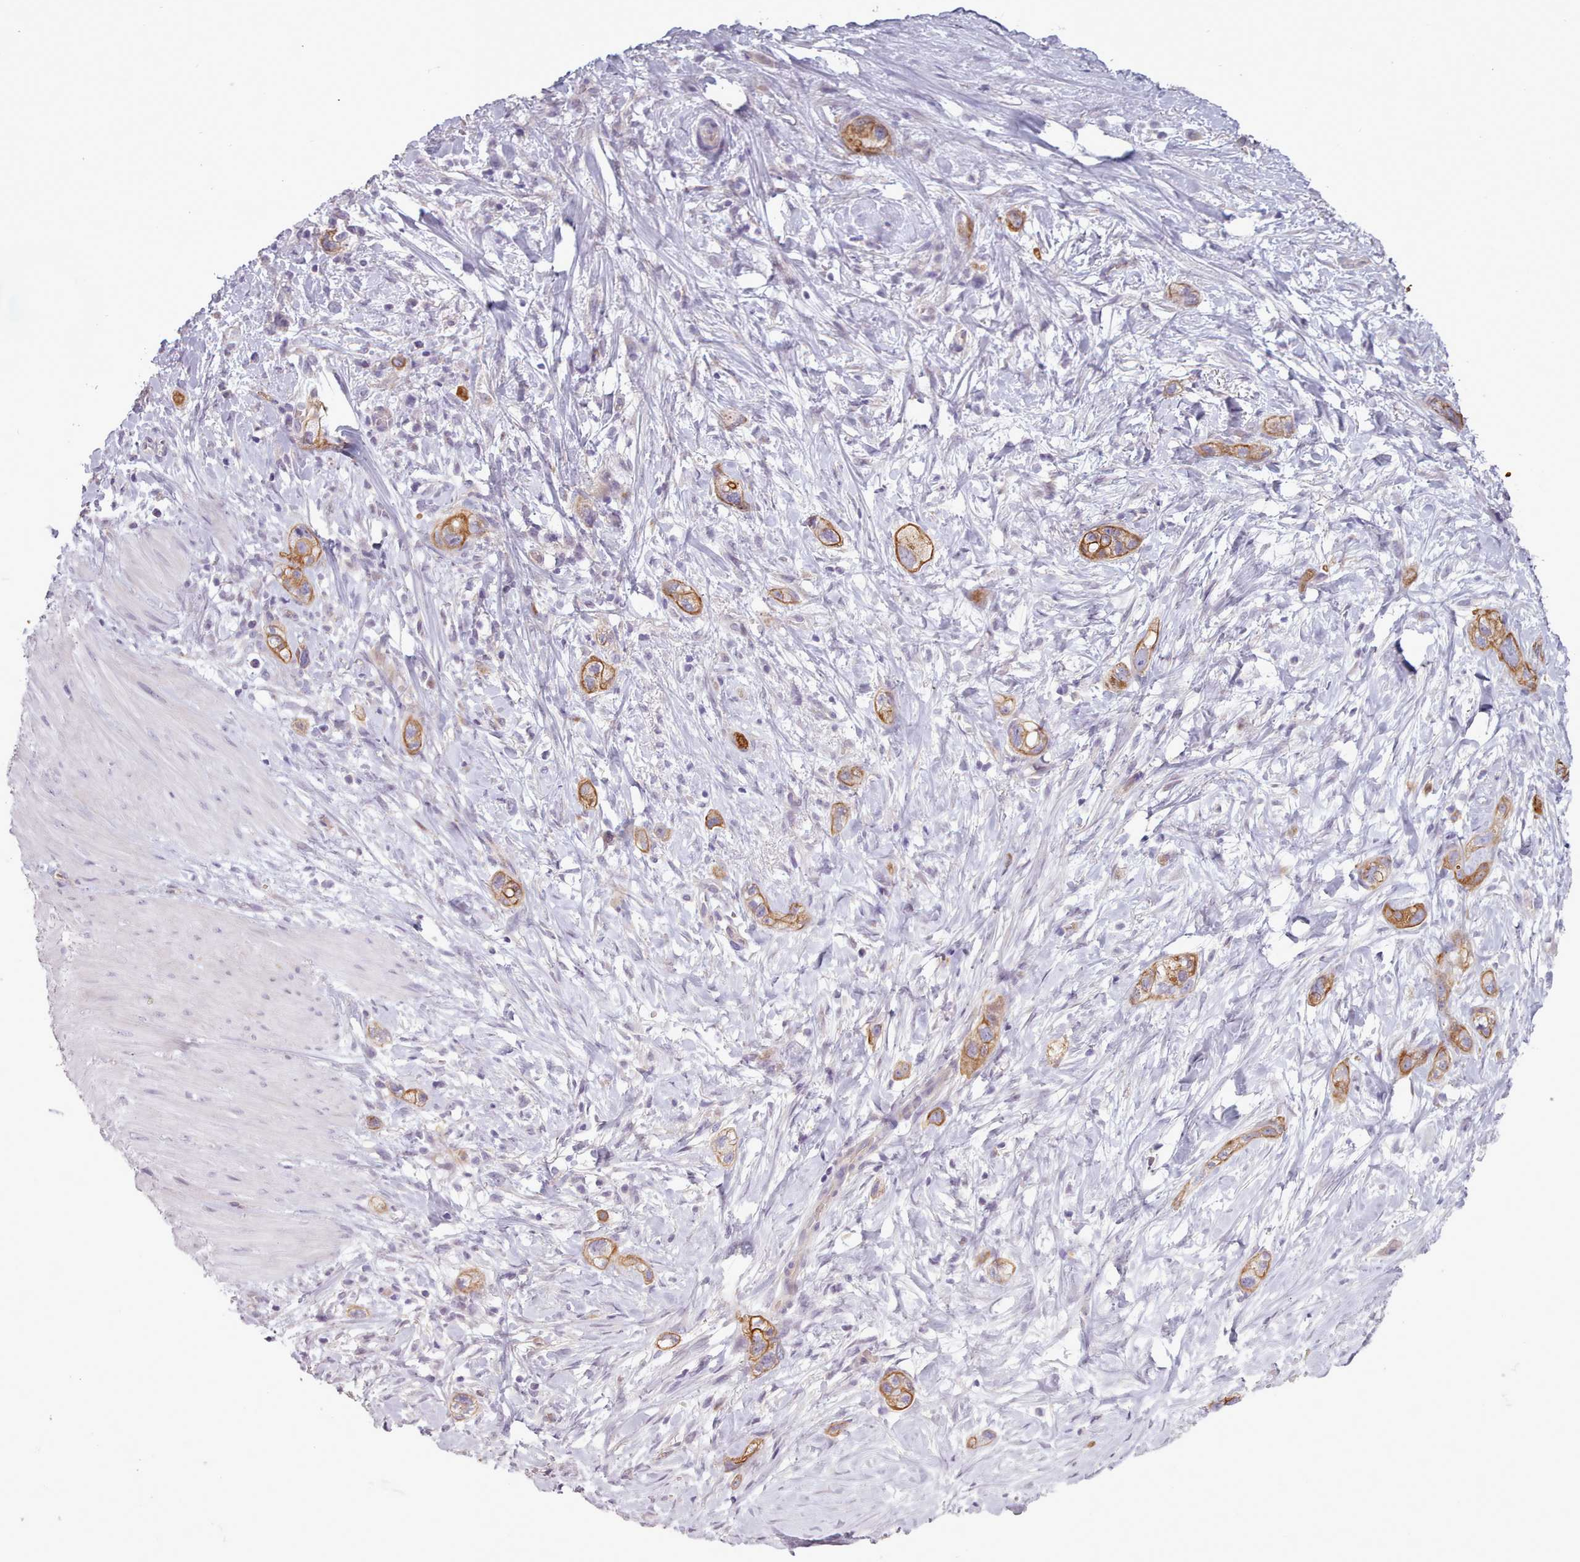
{"staining": {"intensity": "moderate", "quantity": "25%-75%", "location": "cytoplasmic/membranous"}, "tissue": "stomach cancer", "cell_type": "Tumor cells", "image_type": "cancer", "snomed": [{"axis": "morphology", "description": "Adenocarcinoma, NOS"}, {"axis": "topography", "description": "Stomach"}, {"axis": "topography", "description": "Stomach, lower"}], "caption": "A photomicrograph of adenocarcinoma (stomach) stained for a protein shows moderate cytoplasmic/membranous brown staining in tumor cells. (brown staining indicates protein expression, while blue staining denotes nuclei).", "gene": "PLD4", "patient": {"sex": "female", "age": 48}}